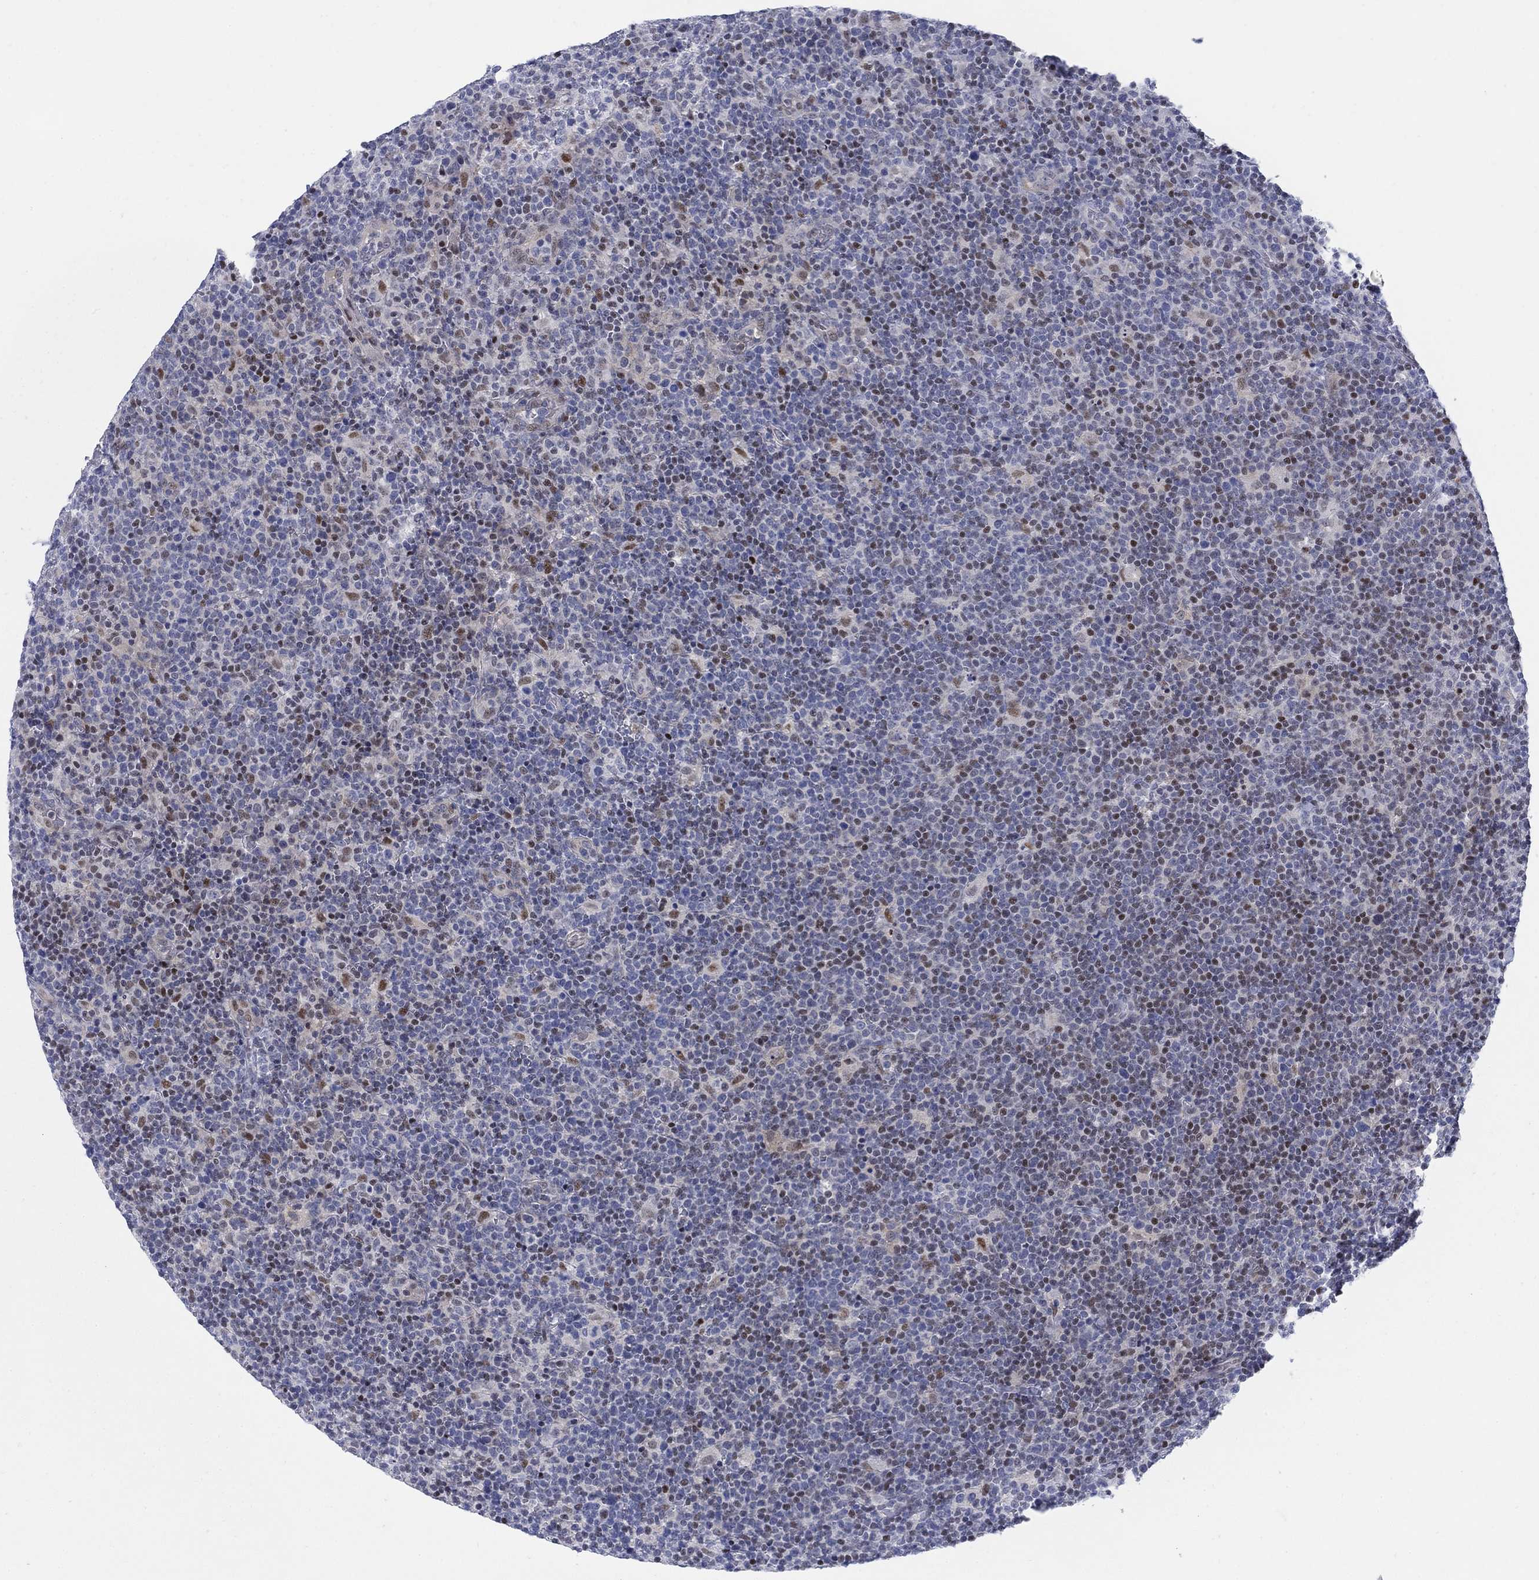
{"staining": {"intensity": "moderate", "quantity": "<25%", "location": "nuclear"}, "tissue": "lymphoma", "cell_type": "Tumor cells", "image_type": "cancer", "snomed": [{"axis": "morphology", "description": "Malignant lymphoma, non-Hodgkin's type, High grade"}, {"axis": "topography", "description": "Lymph node"}], "caption": "Malignant lymphoma, non-Hodgkin's type (high-grade) stained for a protein (brown) demonstrates moderate nuclear positive positivity in about <25% of tumor cells.", "gene": "MYO3A", "patient": {"sex": "male", "age": 61}}